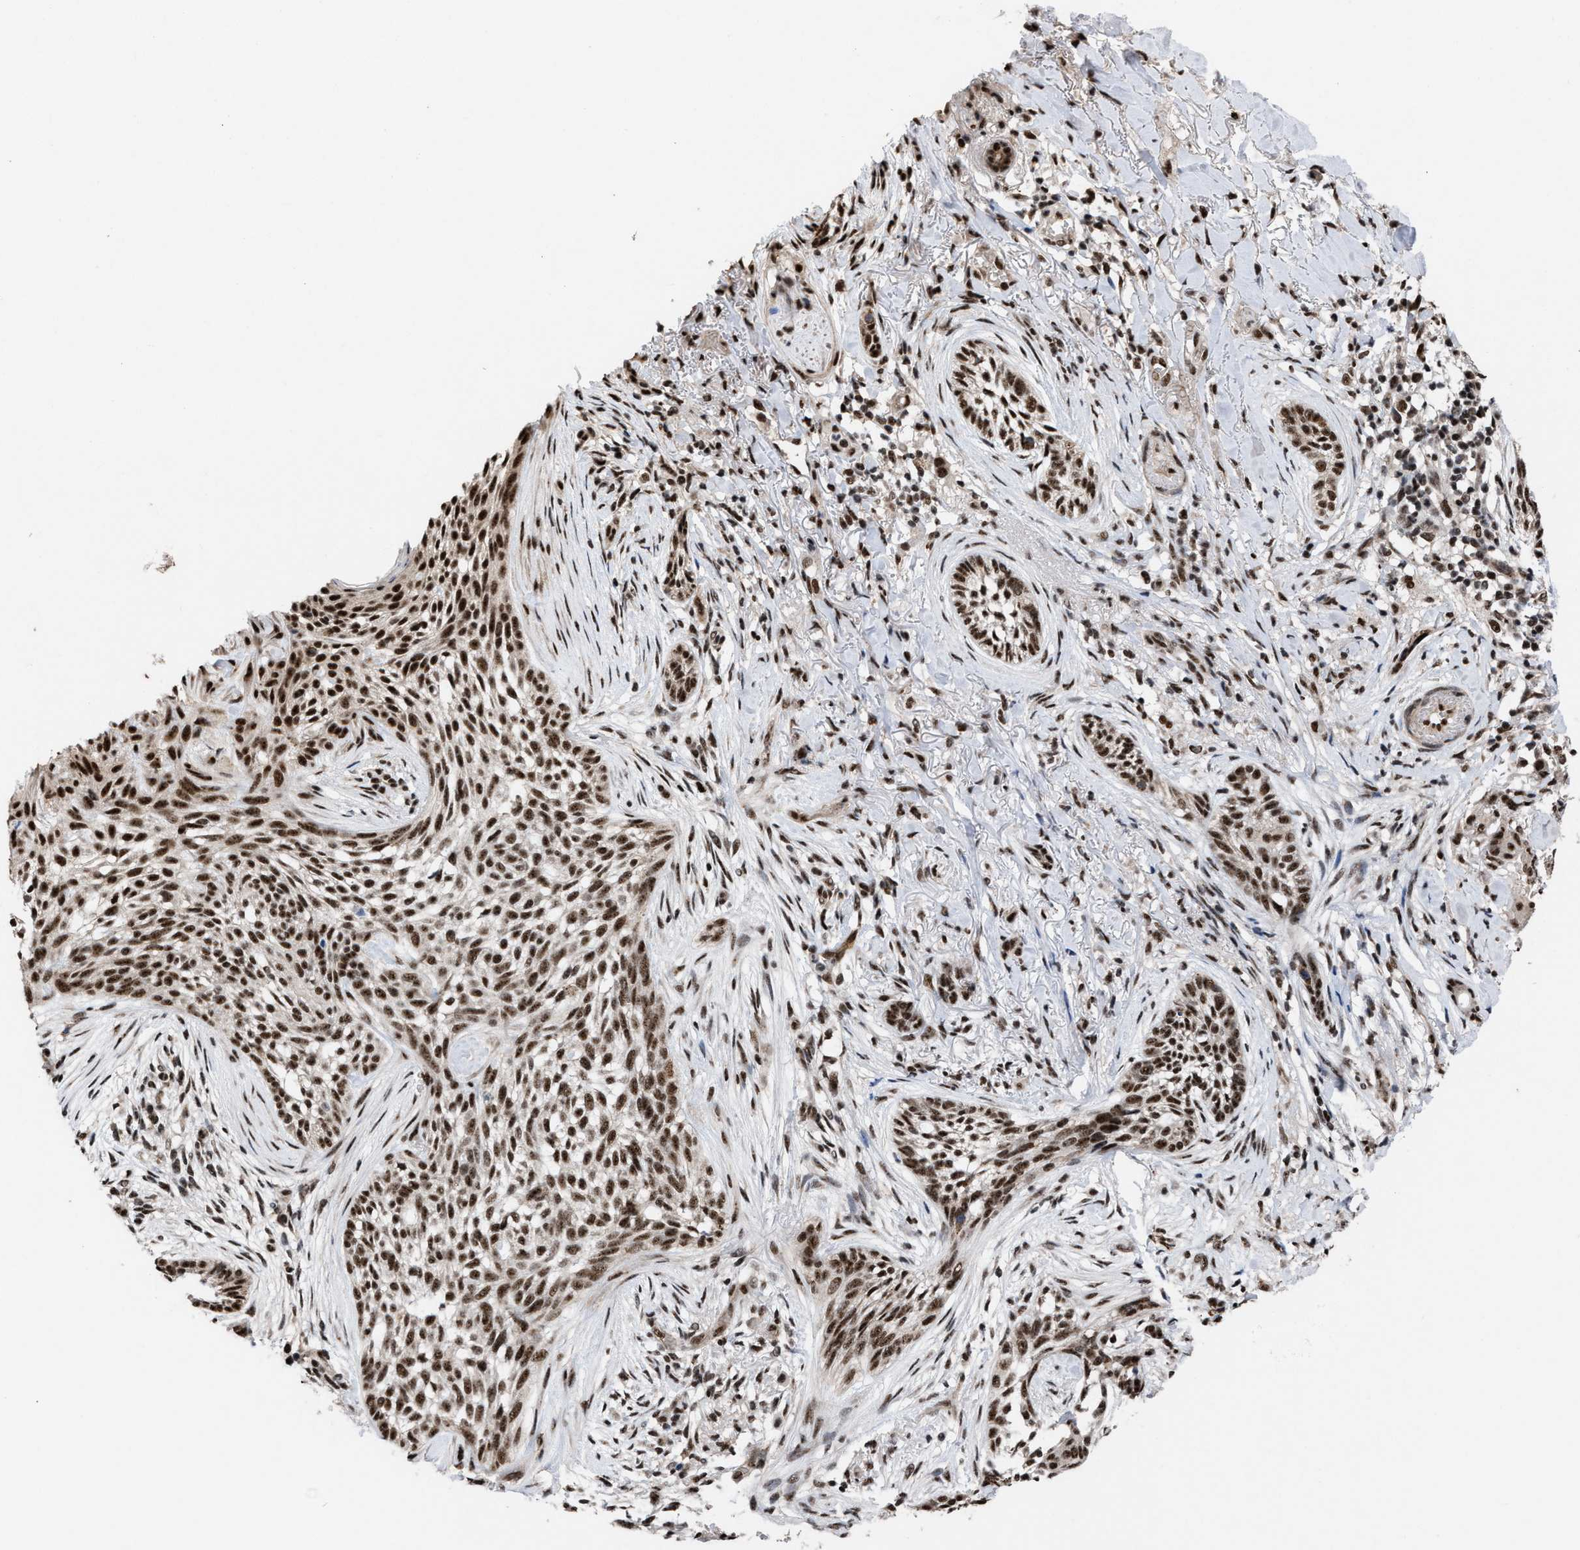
{"staining": {"intensity": "strong", "quantity": ">75%", "location": "nuclear"}, "tissue": "skin cancer", "cell_type": "Tumor cells", "image_type": "cancer", "snomed": [{"axis": "morphology", "description": "Basal cell carcinoma"}, {"axis": "topography", "description": "Skin"}], "caption": "A micrograph of skin basal cell carcinoma stained for a protein displays strong nuclear brown staining in tumor cells. The protein is shown in brown color, while the nuclei are stained blue.", "gene": "EIF4A3", "patient": {"sex": "female", "age": 88}}